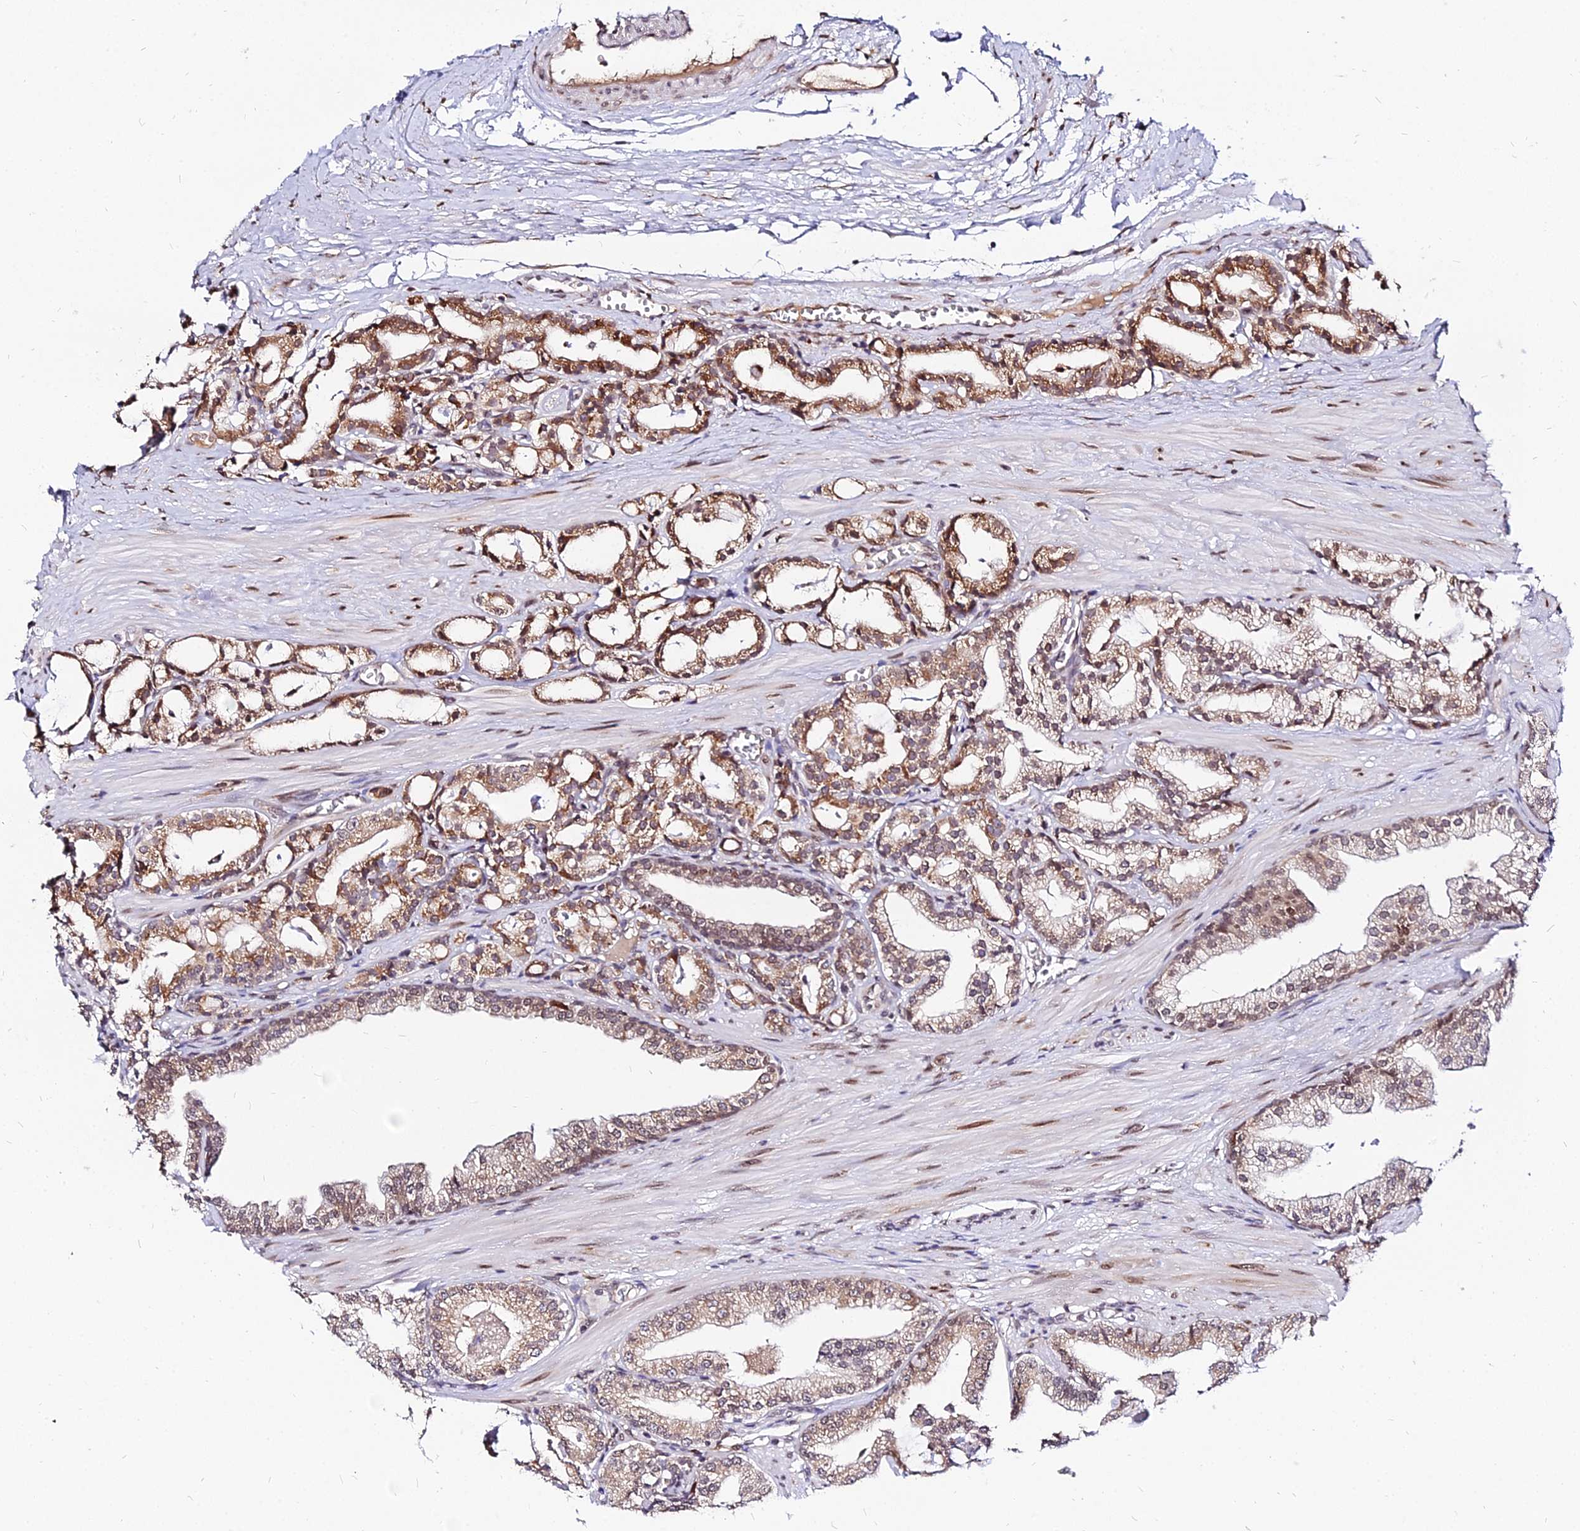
{"staining": {"intensity": "moderate", "quantity": "25%-75%", "location": "cytoplasmic/membranous,nuclear"}, "tissue": "prostate cancer", "cell_type": "Tumor cells", "image_type": "cancer", "snomed": [{"axis": "morphology", "description": "Adenocarcinoma, High grade"}, {"axis": "topography", "description": "Prostate"}], "caption": "Brown immunohistochemical staining in human prostate cancer (high-grade adenocarcinoma) shows moderate cytoplasmic/membranous and nuclear expression in approximately 25%-75% of tumor cells.", "gene": "RNF121", "patient": {"sex": "male", "age": 71}}